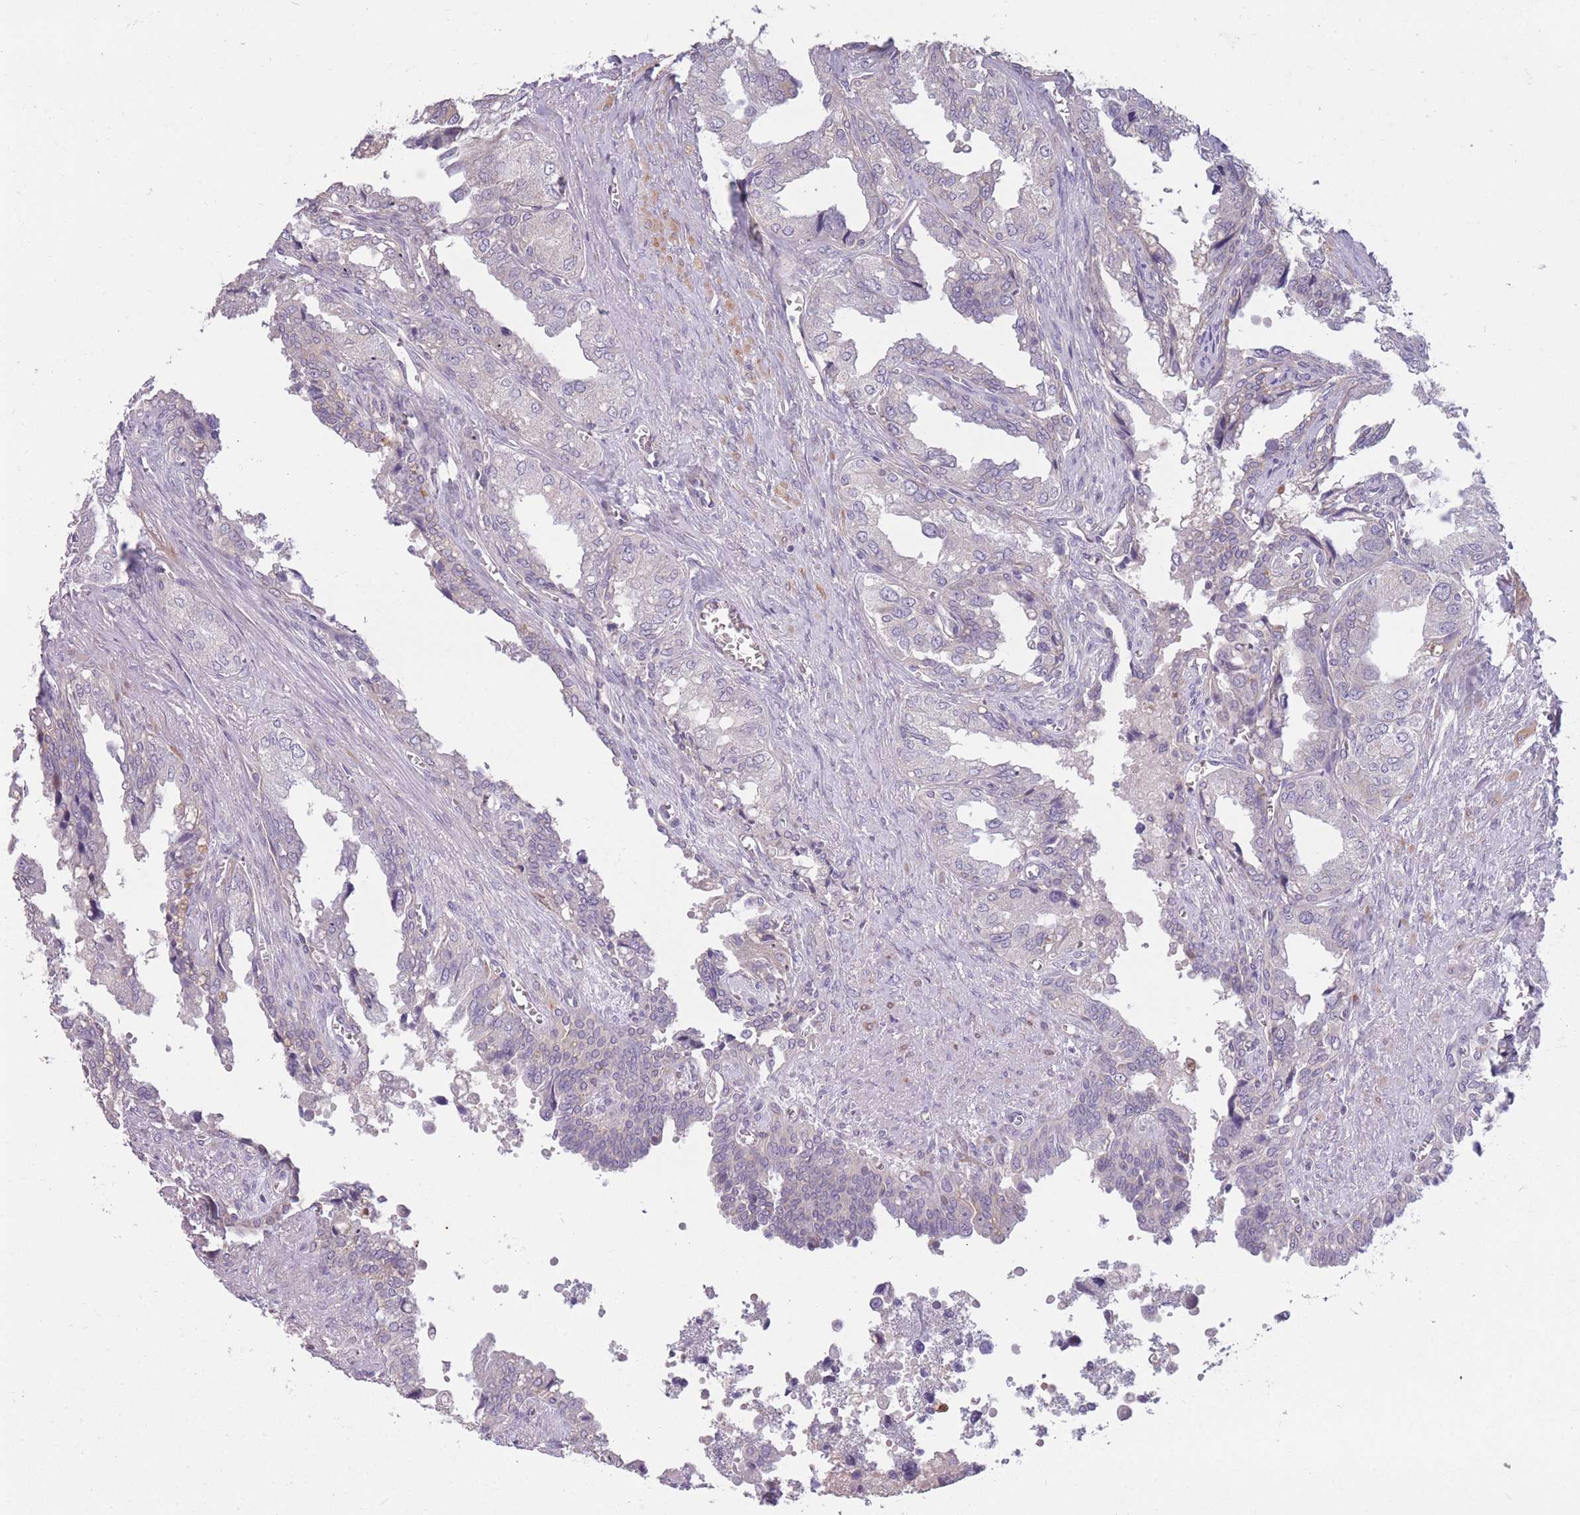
{"staining": {"intensity": "weak", "quantity": "<25%", "location": "cytoplasmic/membranous"}, "tissue": "seminal vesicle", "cell_type": "Glandular cells", "image_type": "normal", "snomed": [{"axis": "morphology", "description": "Normal tissue, NOS"}, {"axis": "topography", "description": "Seminal veicle"}], "caption": "Human seminal vesicle stained for a protein using immunohistochemistry displays no positivity in glandular cells.", "gene": "CCNQ", "patient": {"sex": "male", "age": 67}}